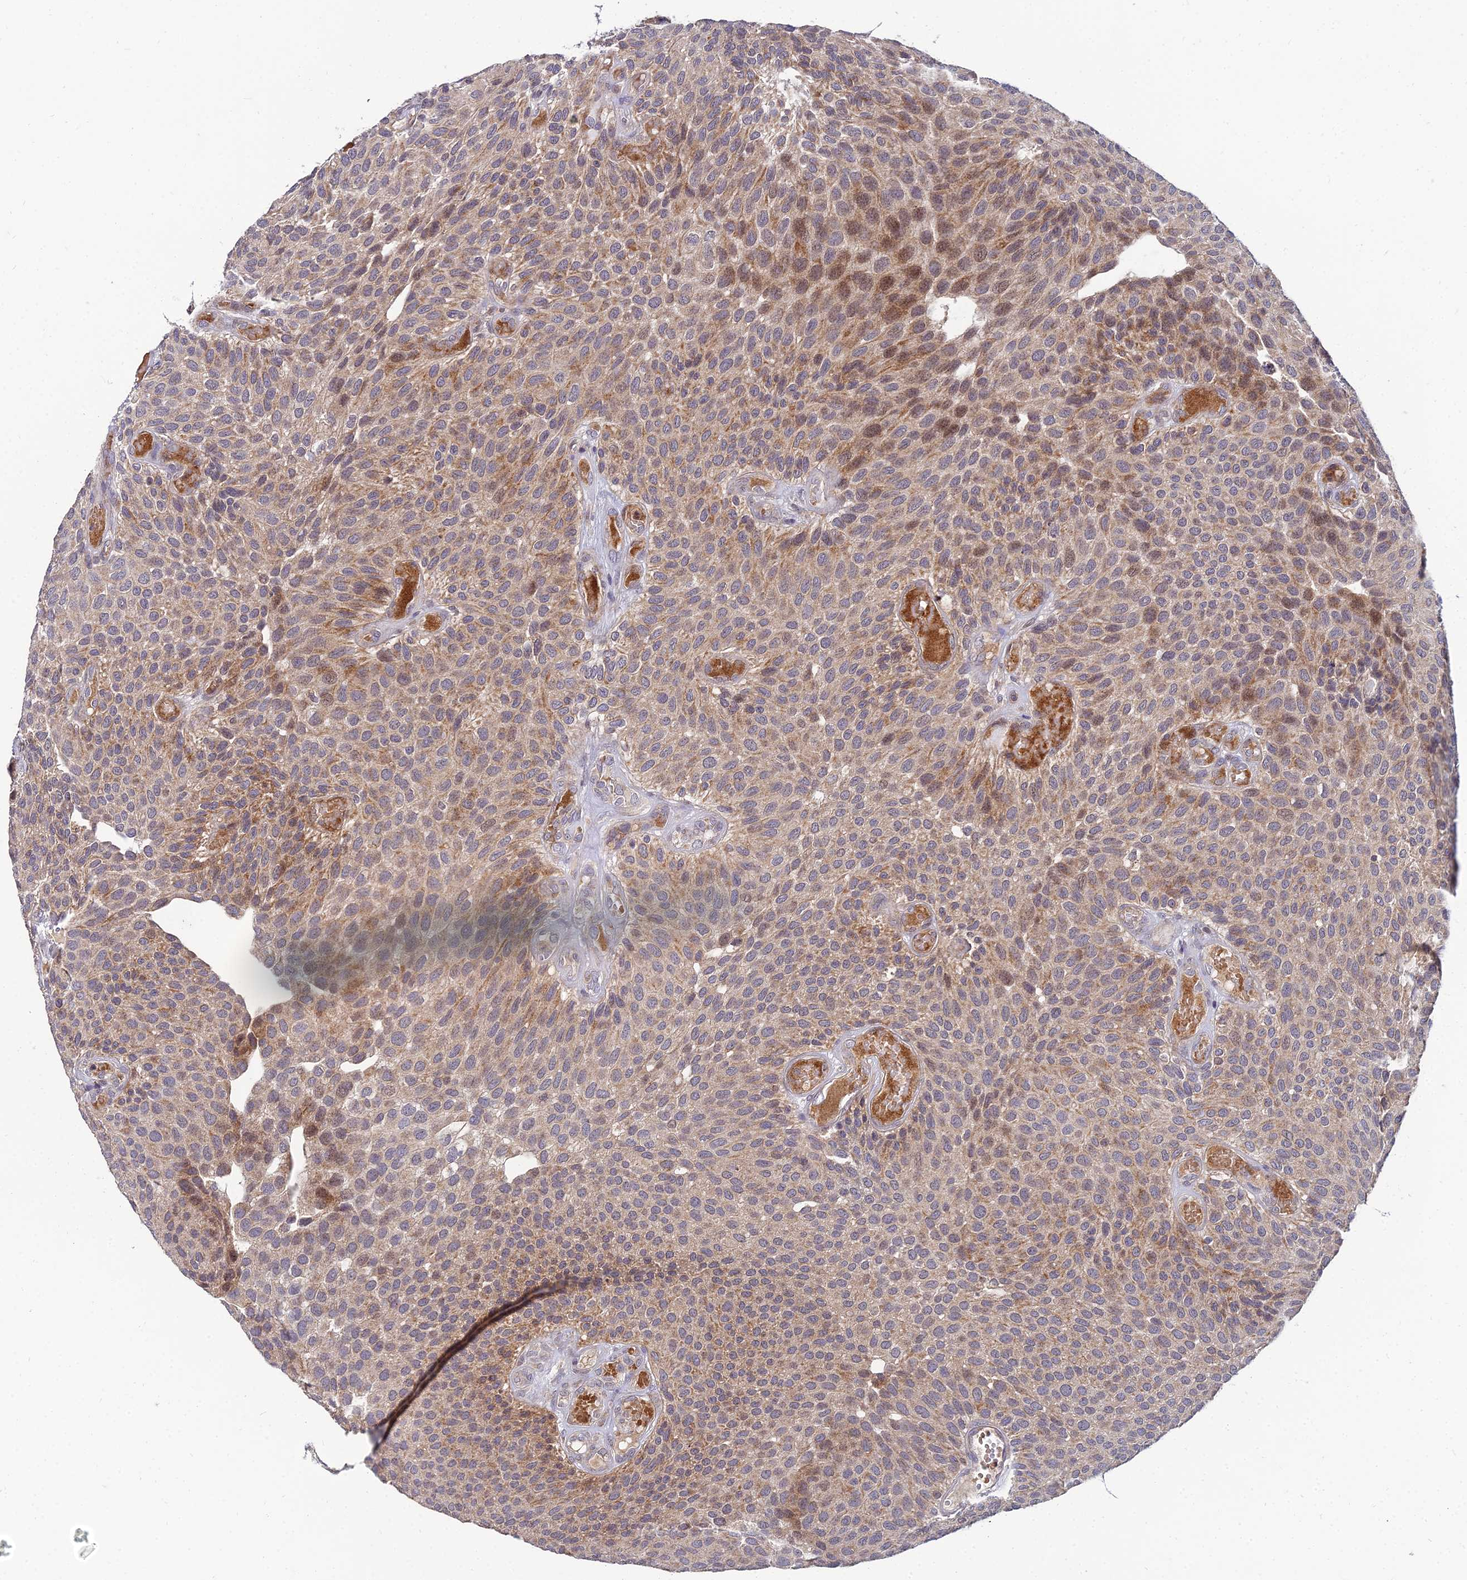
{"staining": {"intensity": "moderate", "quantity": ">75%", "location": "cytoplasmic/membranous,nuclear"}, "tissue": "urothelial cancer", "cell_type": "Tumor cells", "image_type": "cancer", "snomed": [{"axis": "morphology", "description": "Urothelial carcinoma, Low grade"}, {"axis": "topography", "description": "Urinary bladder"}], "caption": "Moderate cytoplasmic/membranous and nuclear positivity is present in approximately >75% of tumor cells in urothelial cancer. The protein of interest is stained brown, and the nuclei are stained in blue (DAB (3,3'-diaminobenzidine) IHC with brightfield microscopy, high magnification).", "gene": "NPY", "patient": {"sex": "male", "age": 89}}